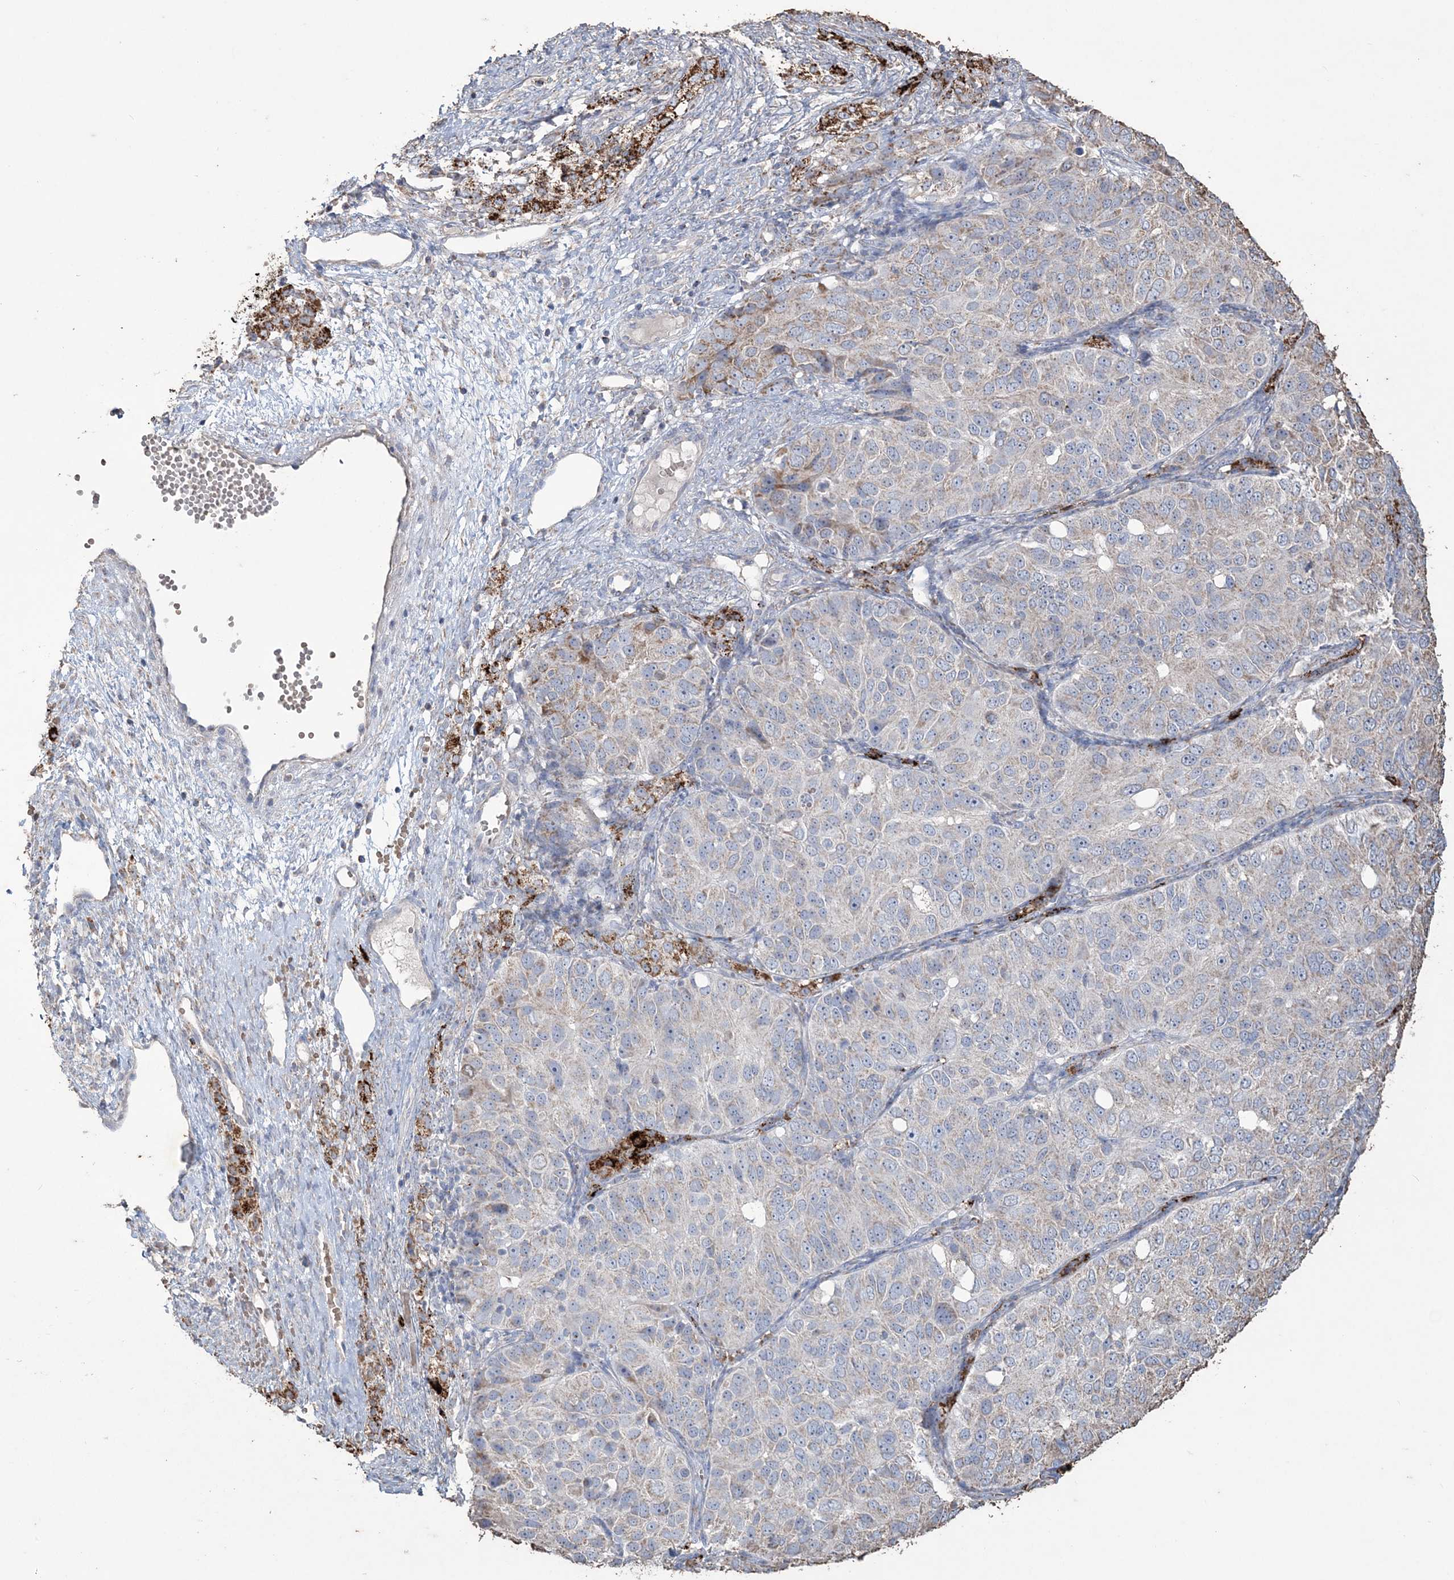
{"staining": {"intensity": "weak", "quantity": "<25%", "location": "cytoplasmic/membranous"}, "tissue": "ovarian cancer", "cell_type": "Tumor cells", "image_type": "cancer", "snomed": [{"axis": "morphology", "description": "Carcinoma, endometroid"}, {"axis": "topography", "description": "Ovary"}], "caption": "Tumor cells are negative for brown protein staining in ovarian endometroid carcinoma. Brightfield microscopy of immunohistochemistry (IHC) stained with DAB (brown) and hematoxylin (blue), captured at high magnification.", "gene": "SFMBT2", "patient": {"sex": "female", "age": 51}}